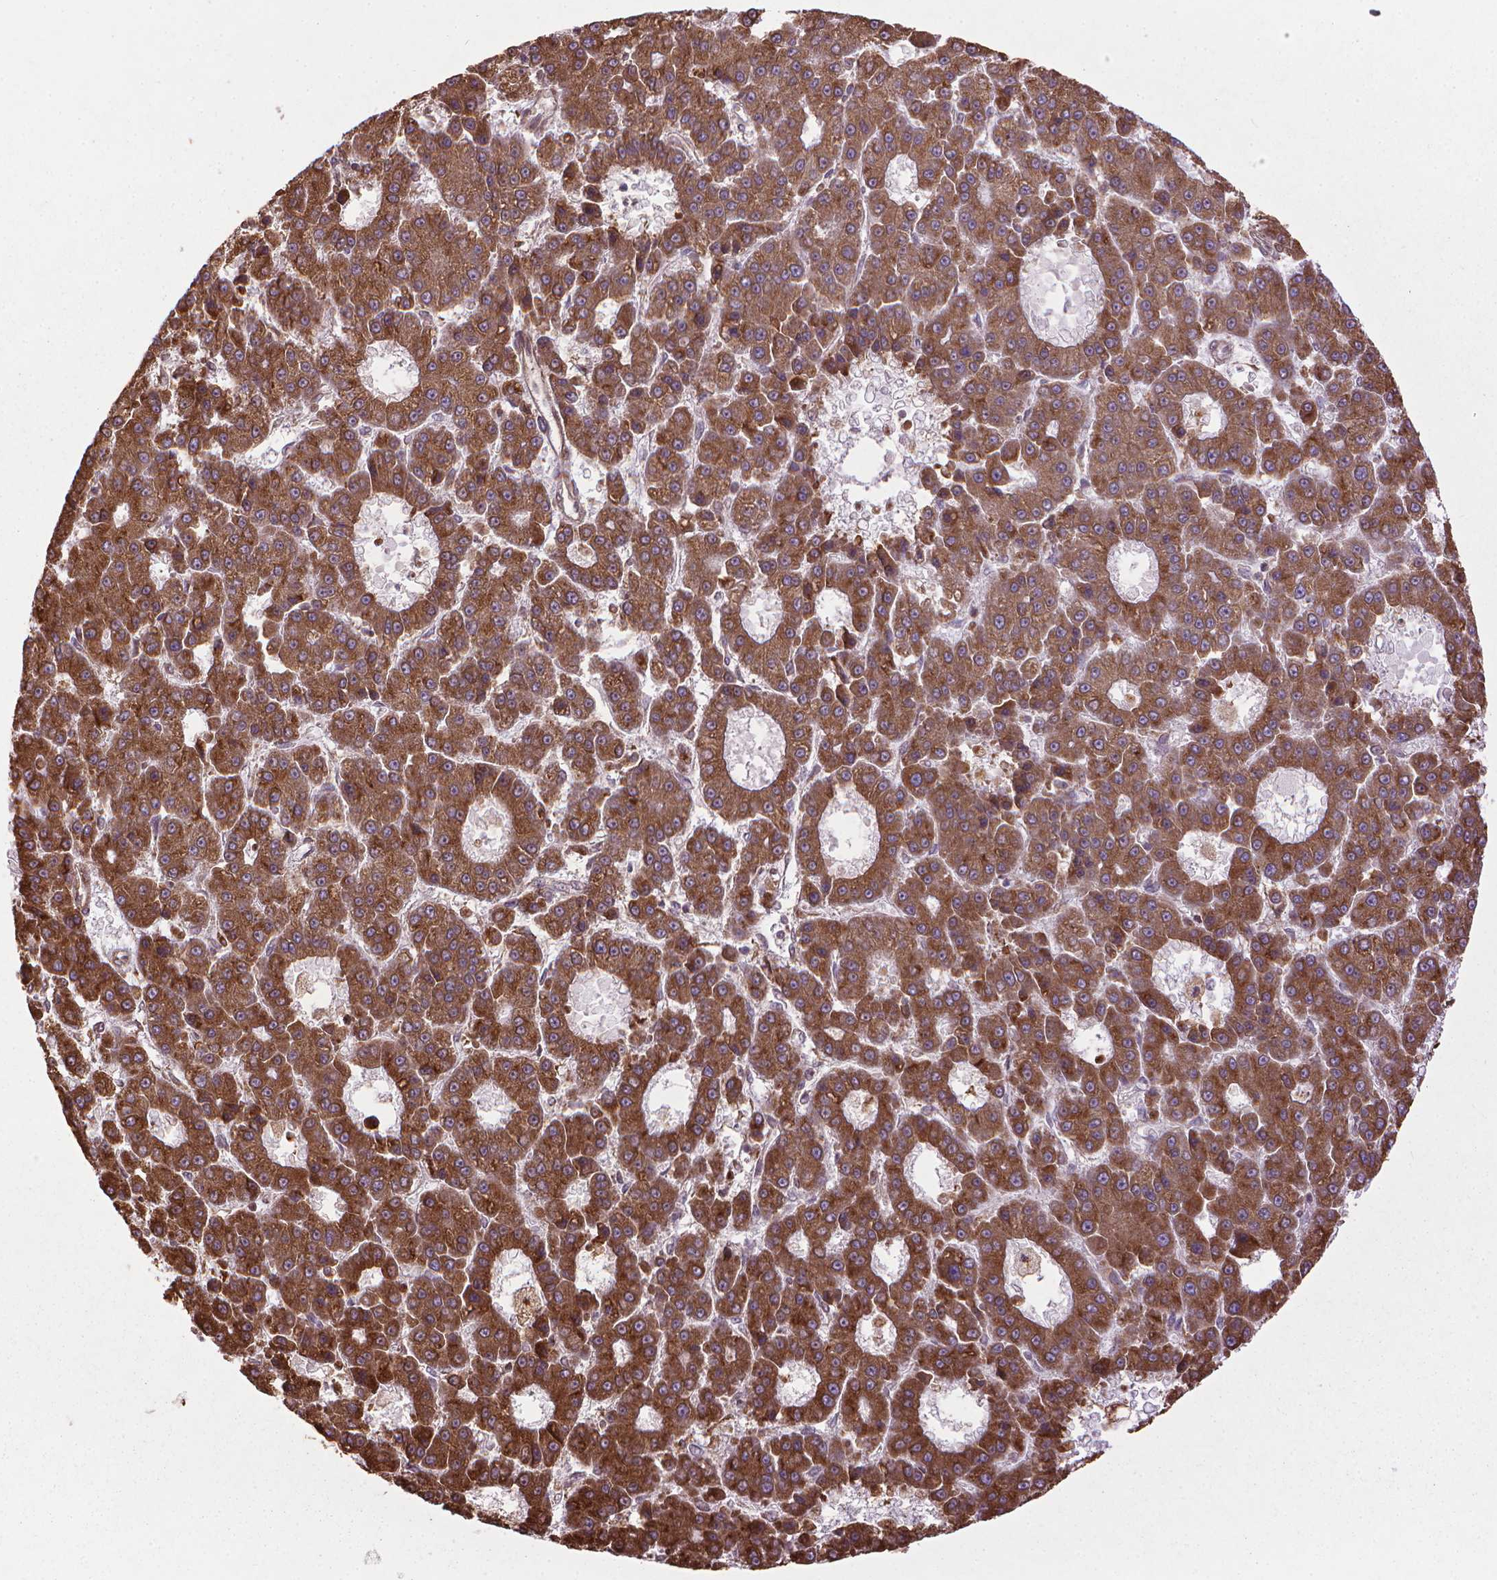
{"staining": {"intensity": "moderate", "quantity": ">75%", "location": "cytoplasmic/membranous"}, "tissue": "liver cancer", "cell_type": "Tumor cells", "image_type": "cancer", "snomed": [{"axis": "morphology", "description": "Carcinoma, Hepatocellular, NOS"}, {"axis": "topography", "description": "Liver"}], "caption": "Hepatocellular carcinoma (liver) stained for a protein (brown) shows moderate cytoplasmic/membranous positive staining in about >75% of tumor cells.", "gene": "GAS1", "patient": {"sex": "male", "age": 70}}